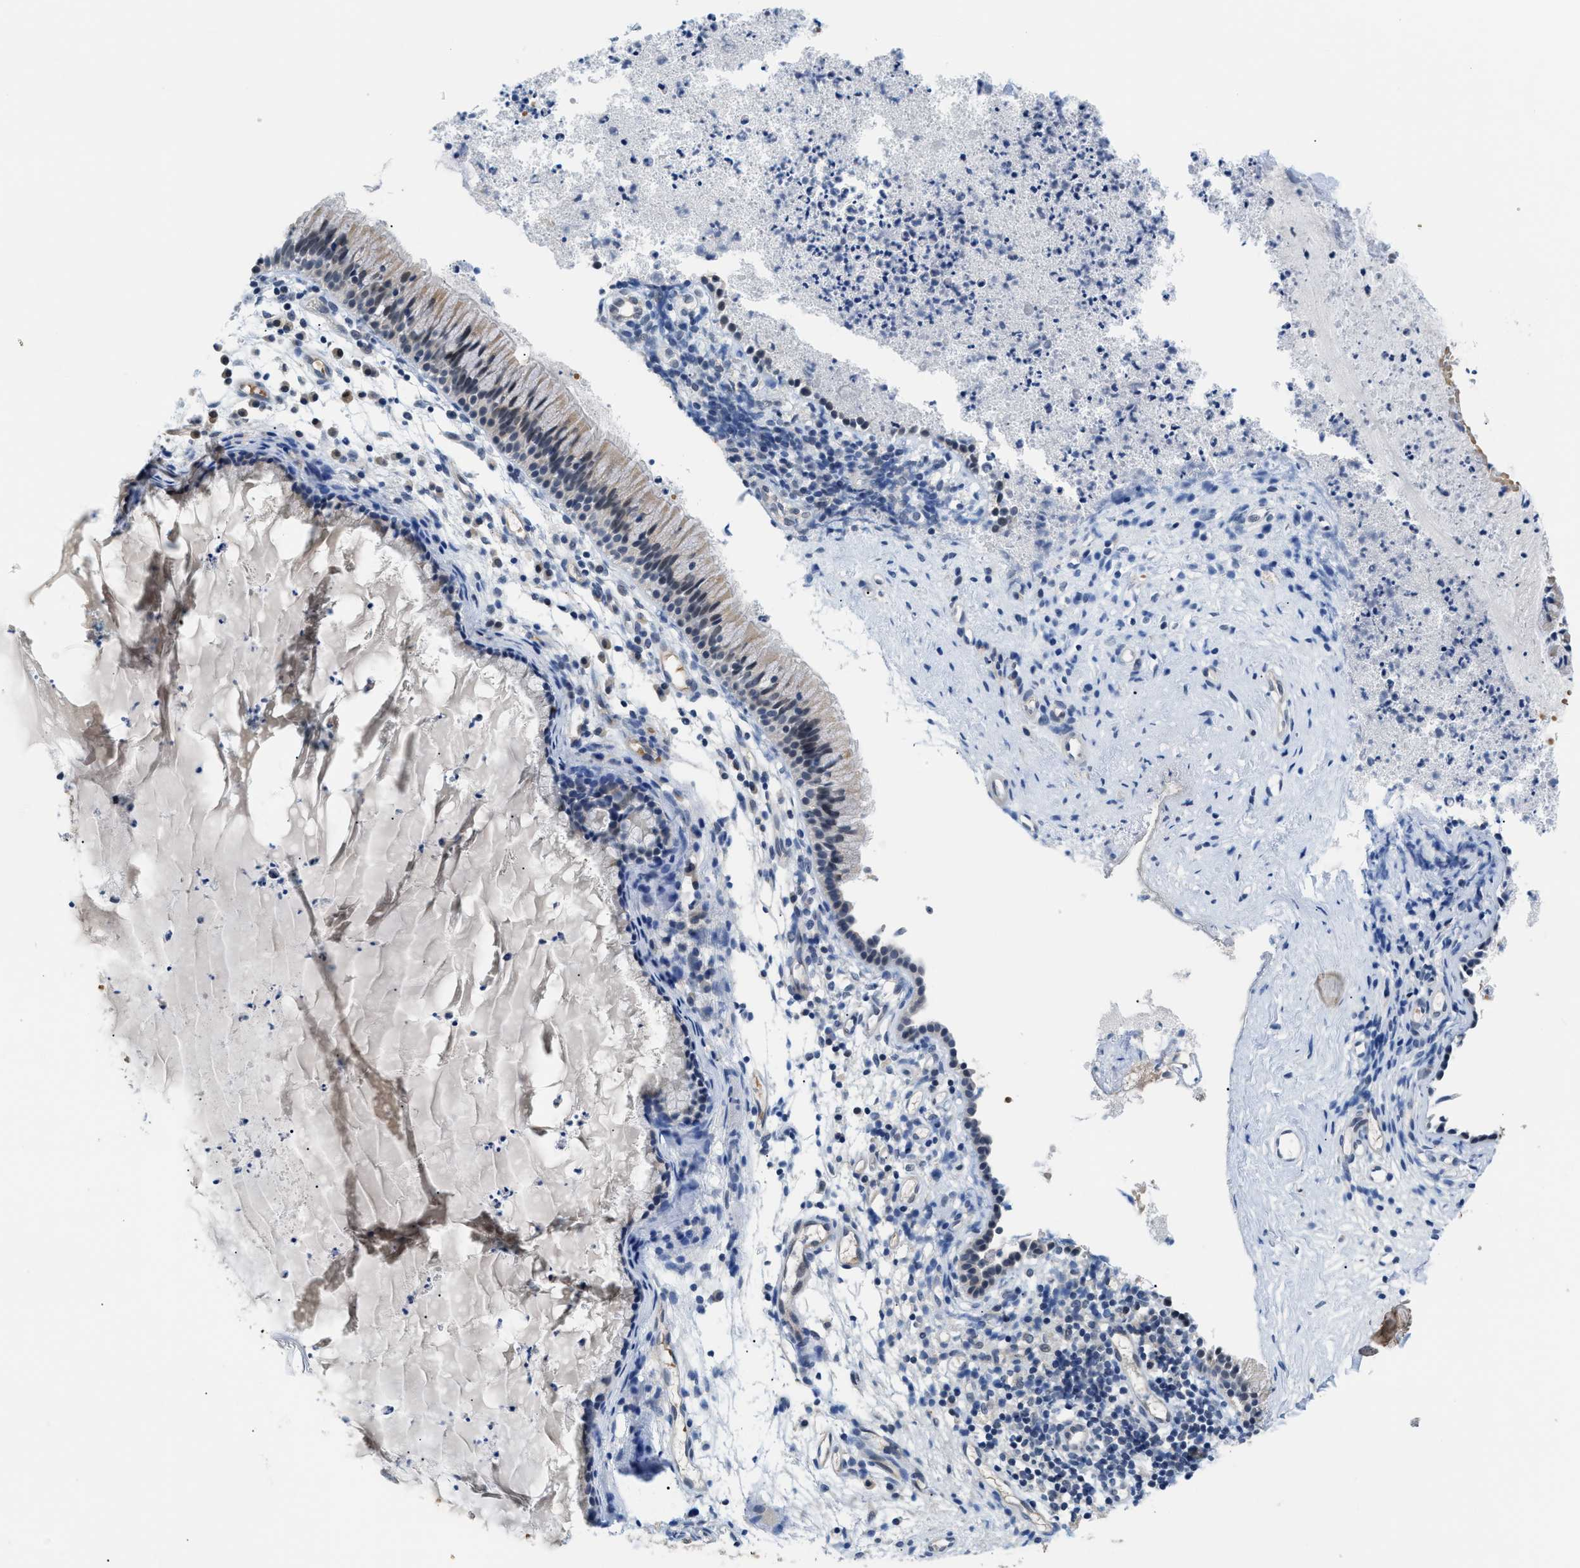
{"staining": {"intensity": "weak", "quantity": "25%-75%", "location": "cytoplasmic/membranous"}, "tissue": "nasopharynx", "cell_type": "Respiratory epithelial cells", "image_type": "normal", "snomed": [{"axis": "morphology", "description": "Normal tissue, NOS"}, {"axis": "topography", "description": "Nasopharynx"}], "caption": "High-power microscopy captured an immunohistochemistry photomicrograph of unremarkable nasopharynx, revealing weak cytoplasmic/membranous positivity in approximately 25%-75% of respiratory epithelial cells. Immunohistochemistry (ihc) stains the protein in brown and the nuclei are stained blue.", "gene": "PSAT1", "patient": {"sex": "male", "age": 21}}